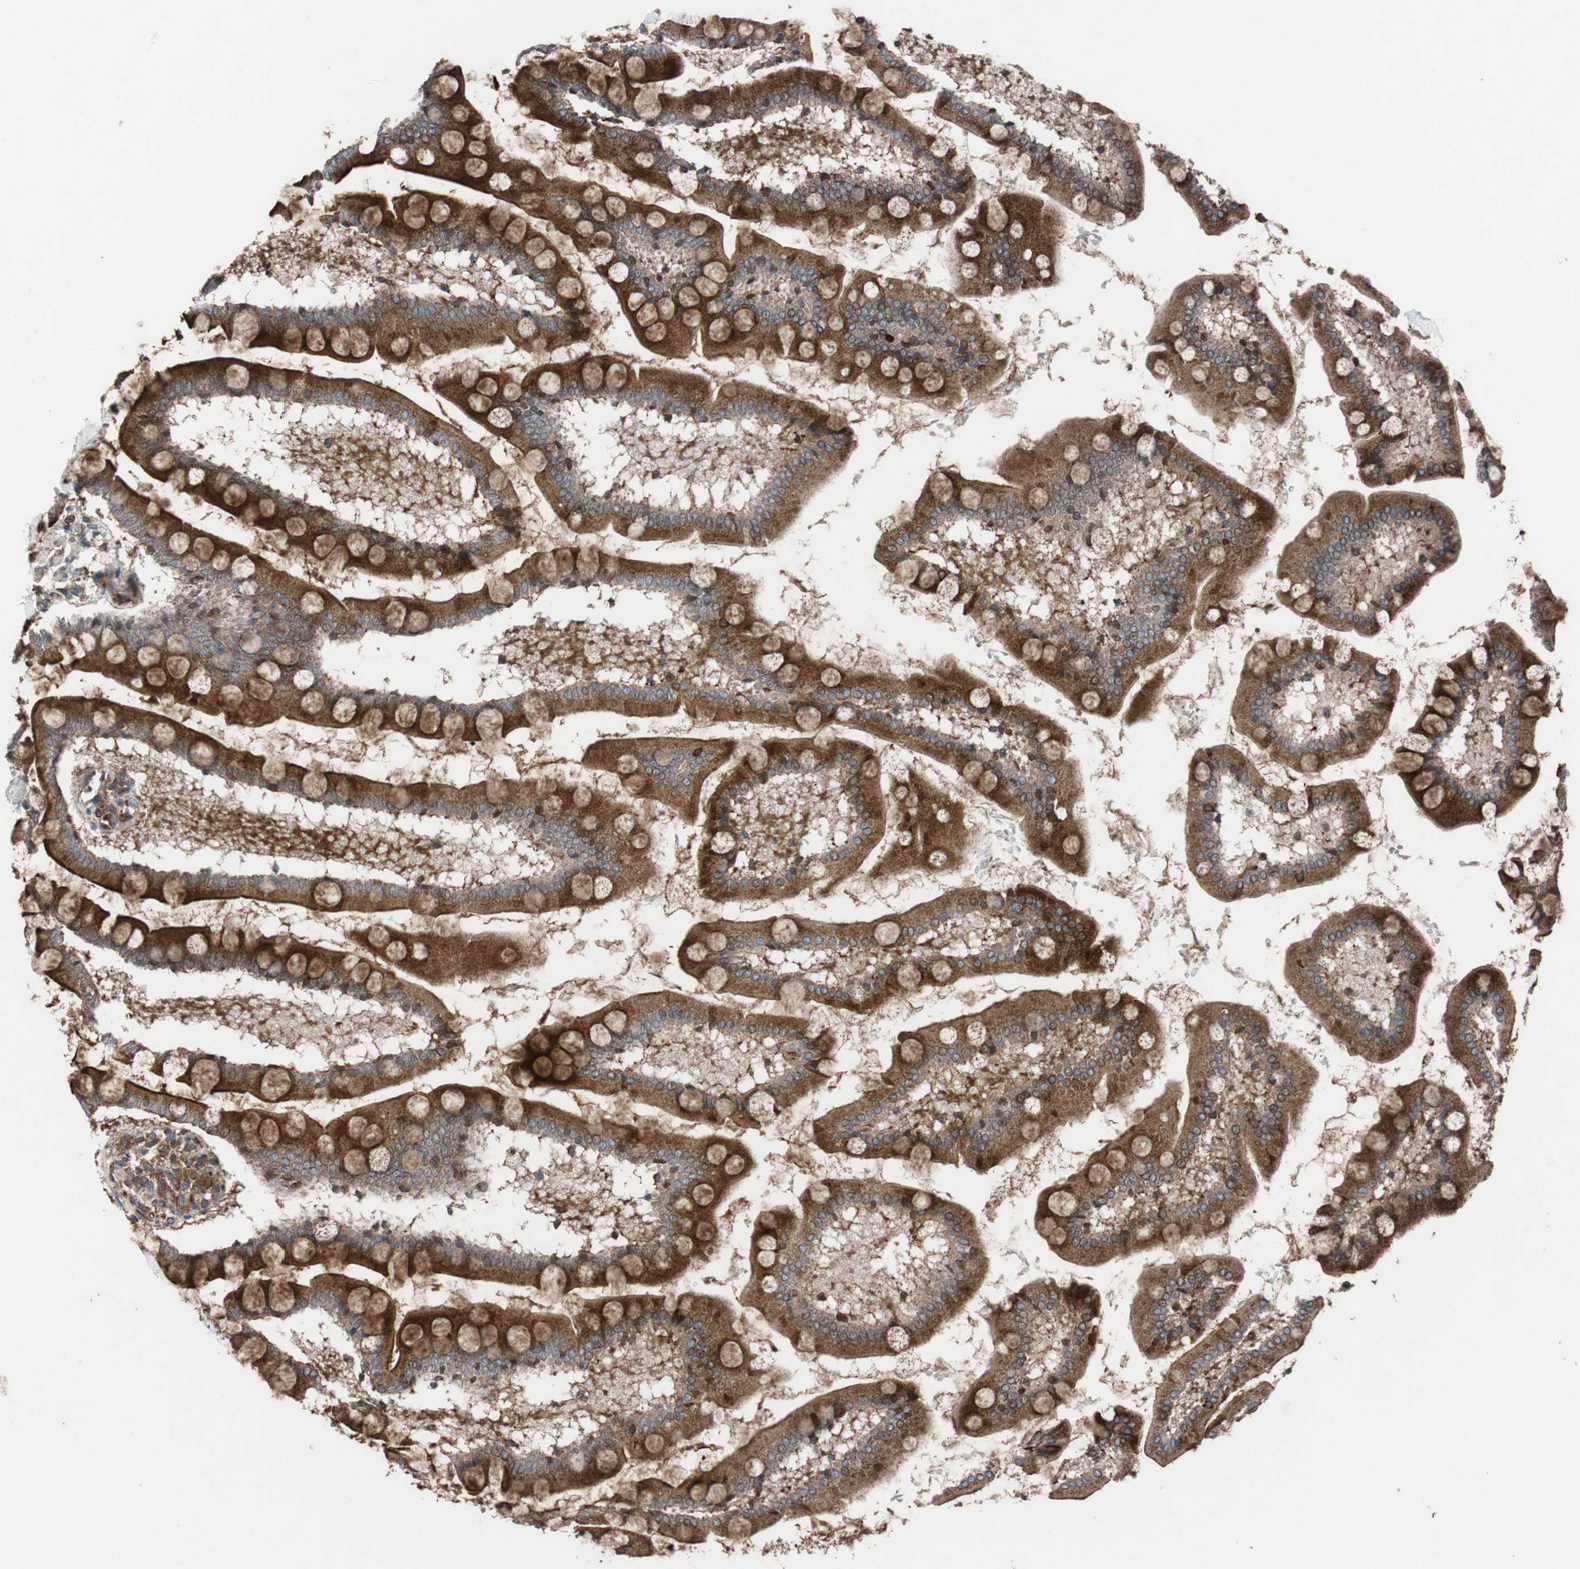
{"staining": {"intensity": "strong", "quantity": ">75%", "location": "cytoplasmic/membranous"}, "tissue": "small intestine", "cell_type": "Glandular cells", "image_type": "normal", "snomed": [{"axis": "morphology", "description": "Normal tissue, NOS"}, {"axis": "topography", "description": "Small intestine"}], "caption": "This micrograph displays unremarkable small intestine stained with immunohistochemistry to label a protein in brown. The cytoplasmic/membranous of glandular cells show strong positivity for the protein. Nuclei are counter-stained blue.", "gene": "CCL14", "patient": {"sex": "male", "age": 41}}